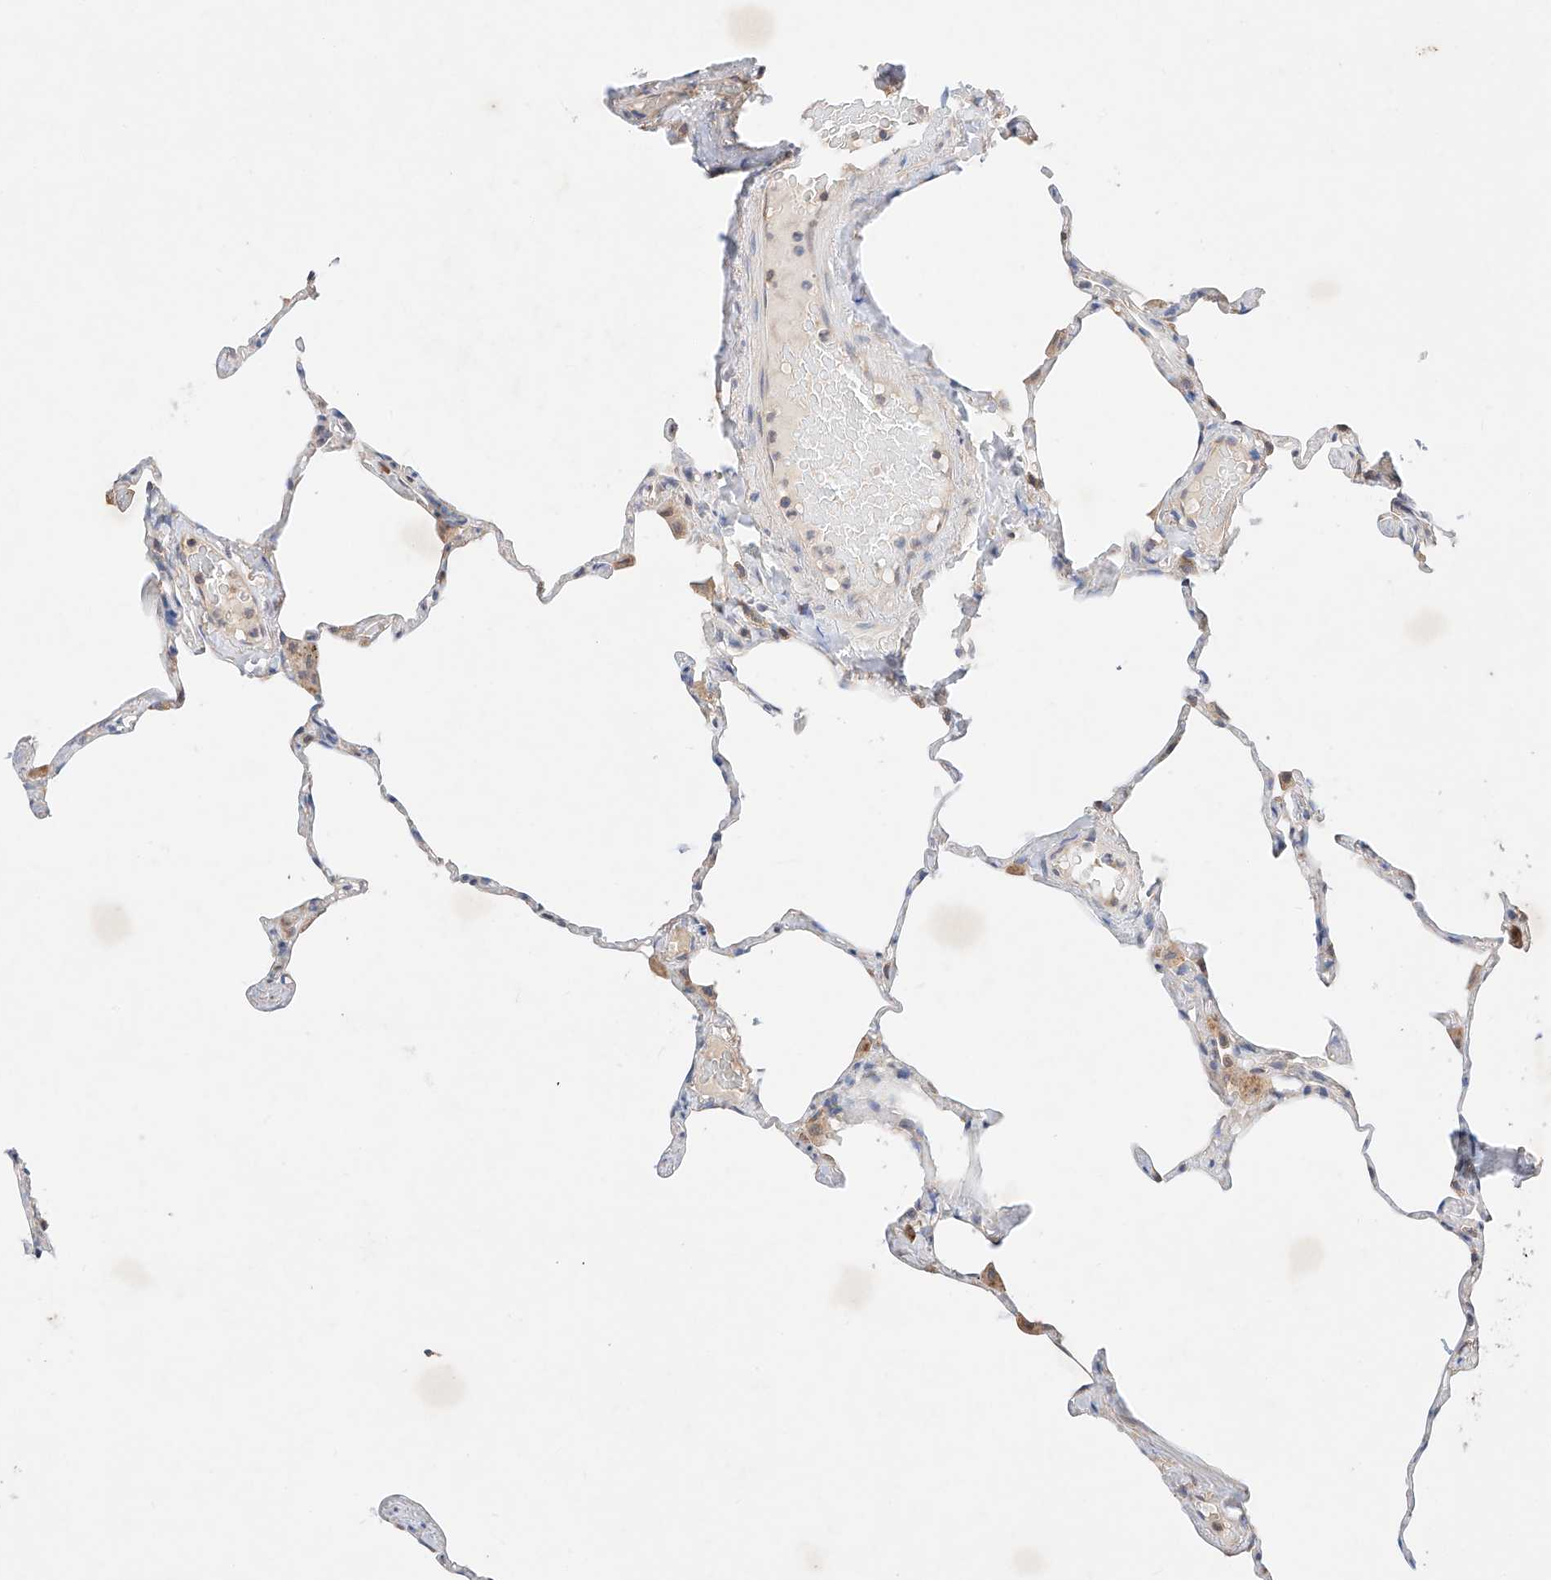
{"staining": {"intensity": "negative", "quantity": "none", "location": "none"}, "tissue": "lung", "cell_type": "Alveolar cells", "image_type": "normal", "snomed": [{"axis": "morphology", "description": "Normal tissue, NOS"}, {"axis": "topography", "description": "Lung"}], "caption": "IHC image of unremarkable lung: lung stained with DAB (3,3'-diaminobenzidine) shows no significant protein positivity in alveolar cells. The staining was performed using DAB (3,3'-diaminobenzidine) to visualize the protein expression in brown, while the nuclei were stained in blue with hematoxylin (Magnification: 20x).", "gene": "C6orf118", "patient": {"sex": "male", "age": 65}}